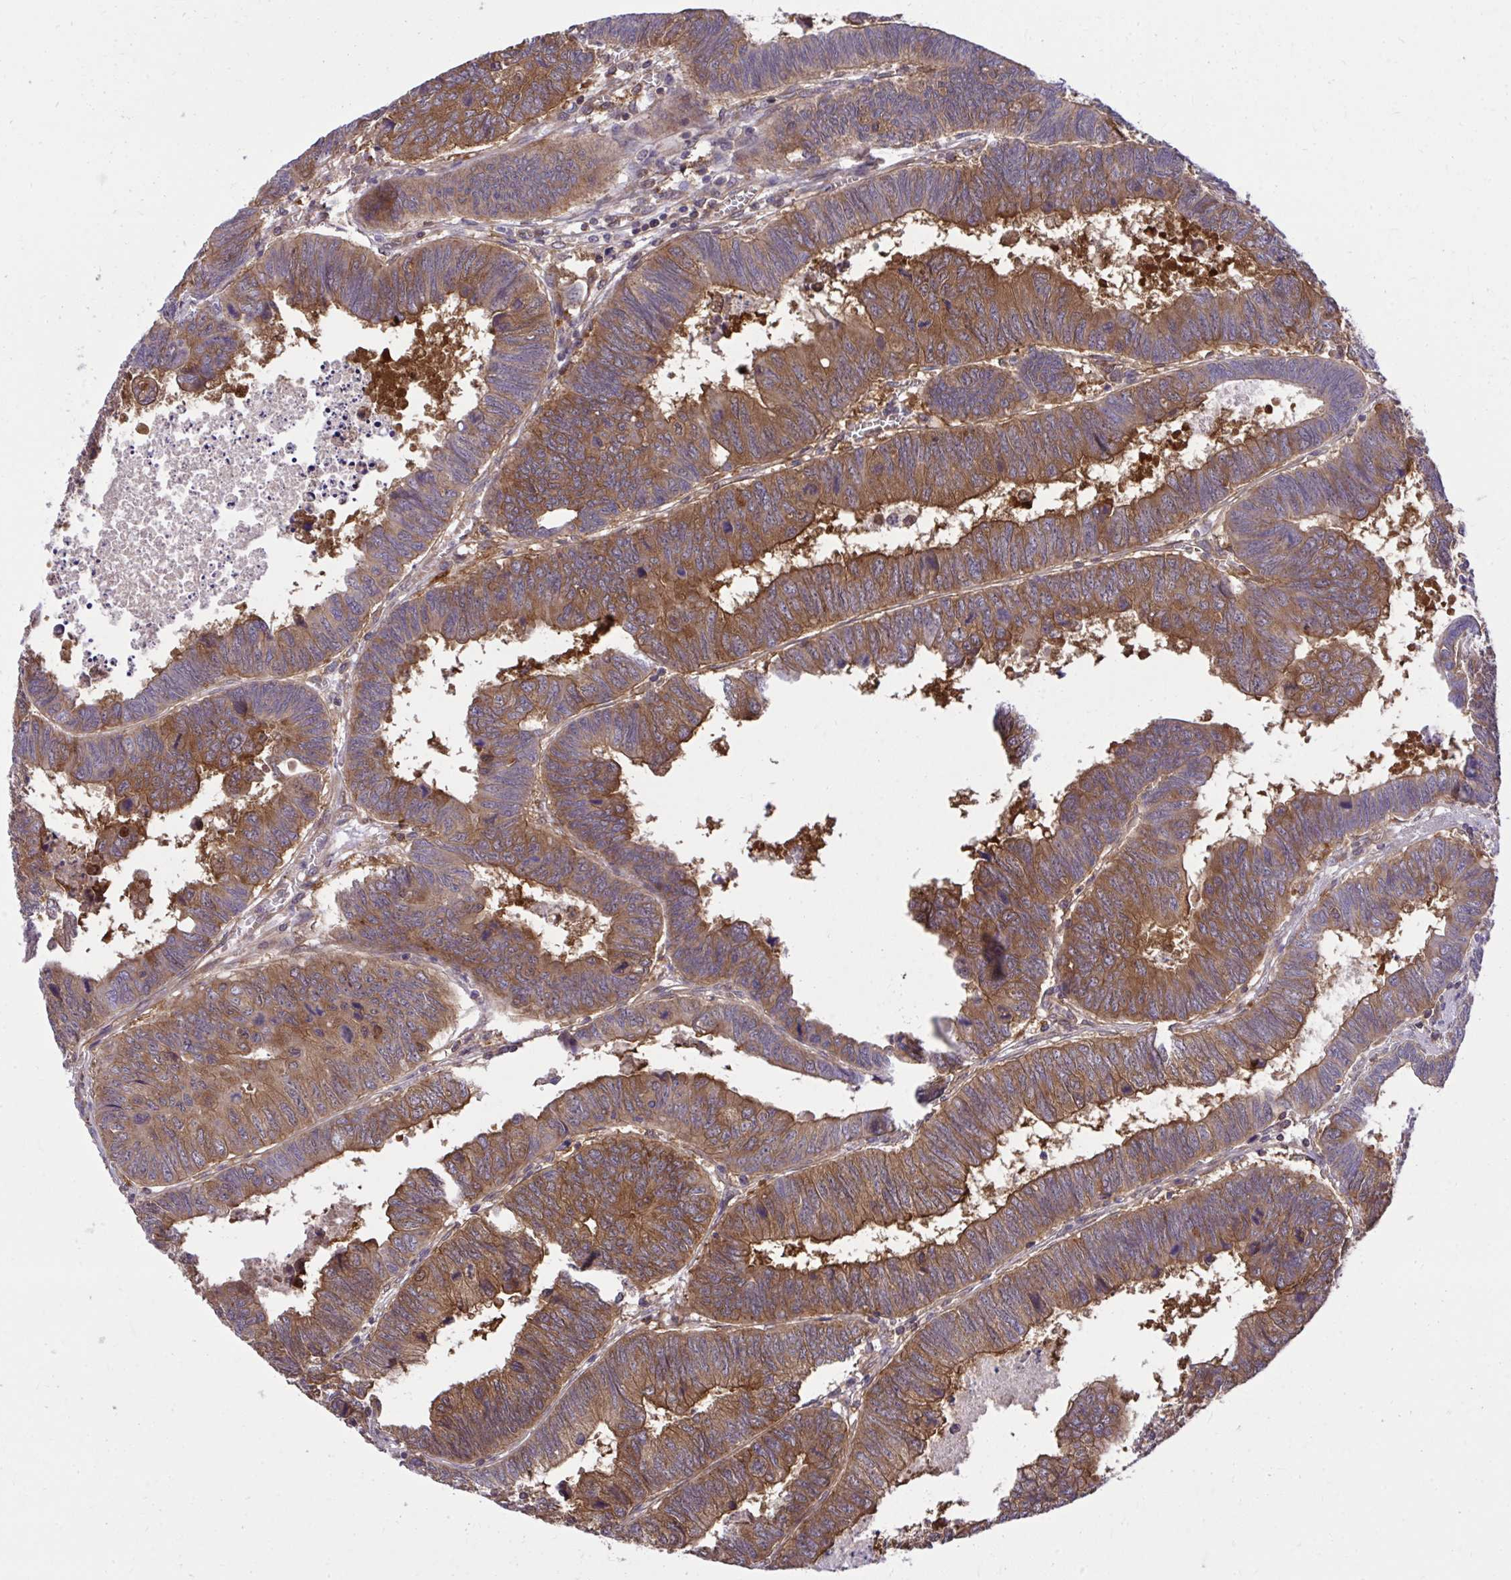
{"staining": {"intensity": "moderate", "quantity": ">75%", "location": "cytoplasmic/membranous"}, "tissue": "colorectal cancer", "cell_type": "Tumor cells", "image_type": "cancer", "snomed": [{"axis": "morphology", "description": "Adenocarcinoma, NOS"}, {"axis": "topography", "description": "Colon"}], "caption": "Human colorectal adenocarcinoma stained with a brown dye demonstrates moderate cytoplasmic/membranous positive positivity in approximately >75% of tumor cells.", "gene": "PPP5C", "patient": {"sex": "male", "age": 62}}